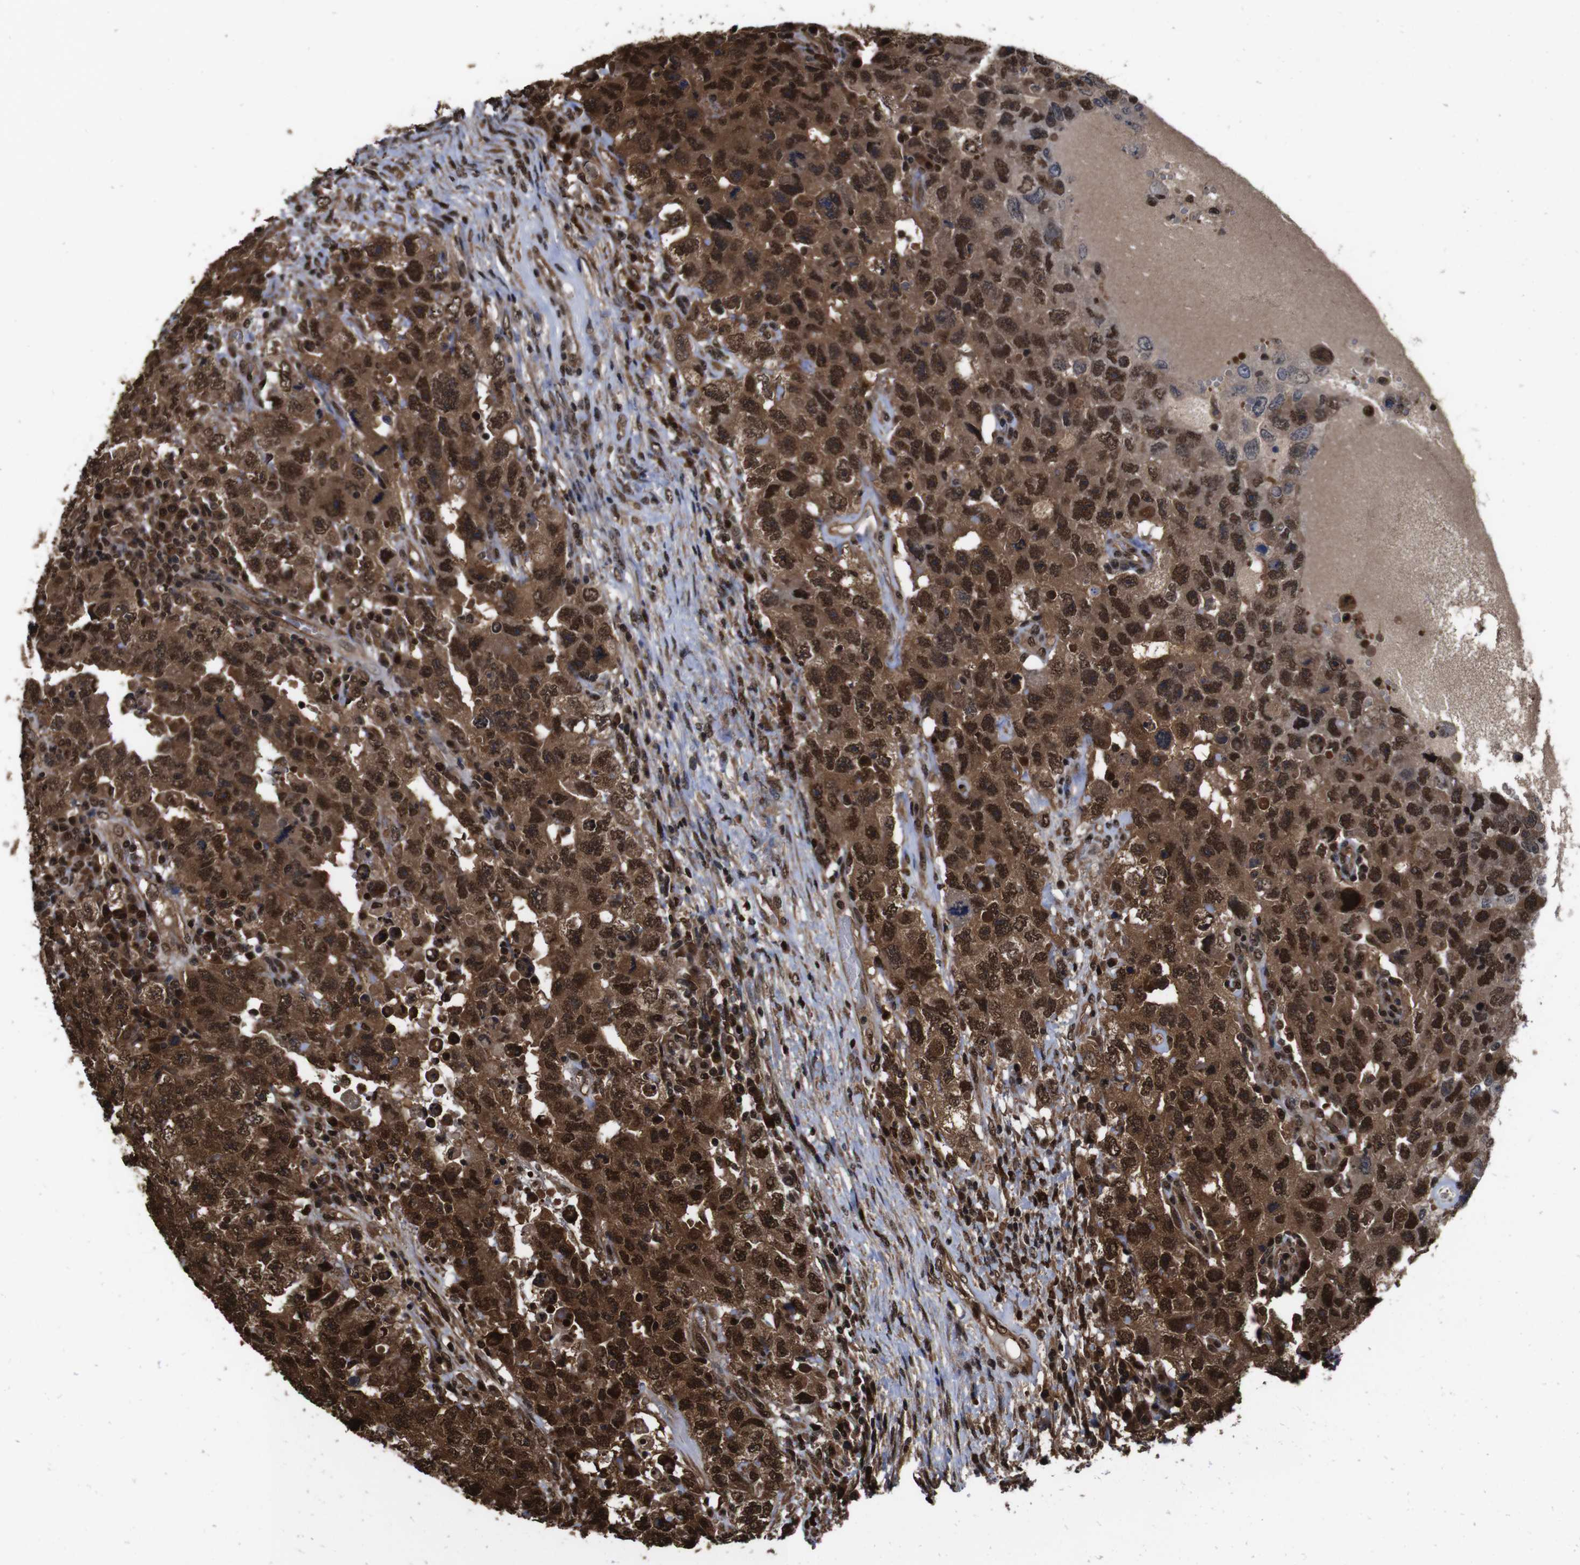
{"staining": {"intensity": "strong", "quantity": ">75%", "location": "cytoplasmic/membranous,nuclear"}, "tissue": "testis cancer", "cell_type": "Tumor cells", "image_type": "cancer", "snomed": [{"axis": "morphology", "description": "Carcinoma, Embryonal, NOS"}, {"axis": "topography", "description": "Testis"}], "caption": "This is an image of immunohistochemistry staining of testis cancer, which shows strong expression in the cytoplasmic/membranous and nuclear of tumor cells.", "gene": "VCP", "patient": {"sex": "male", "age": 26}}